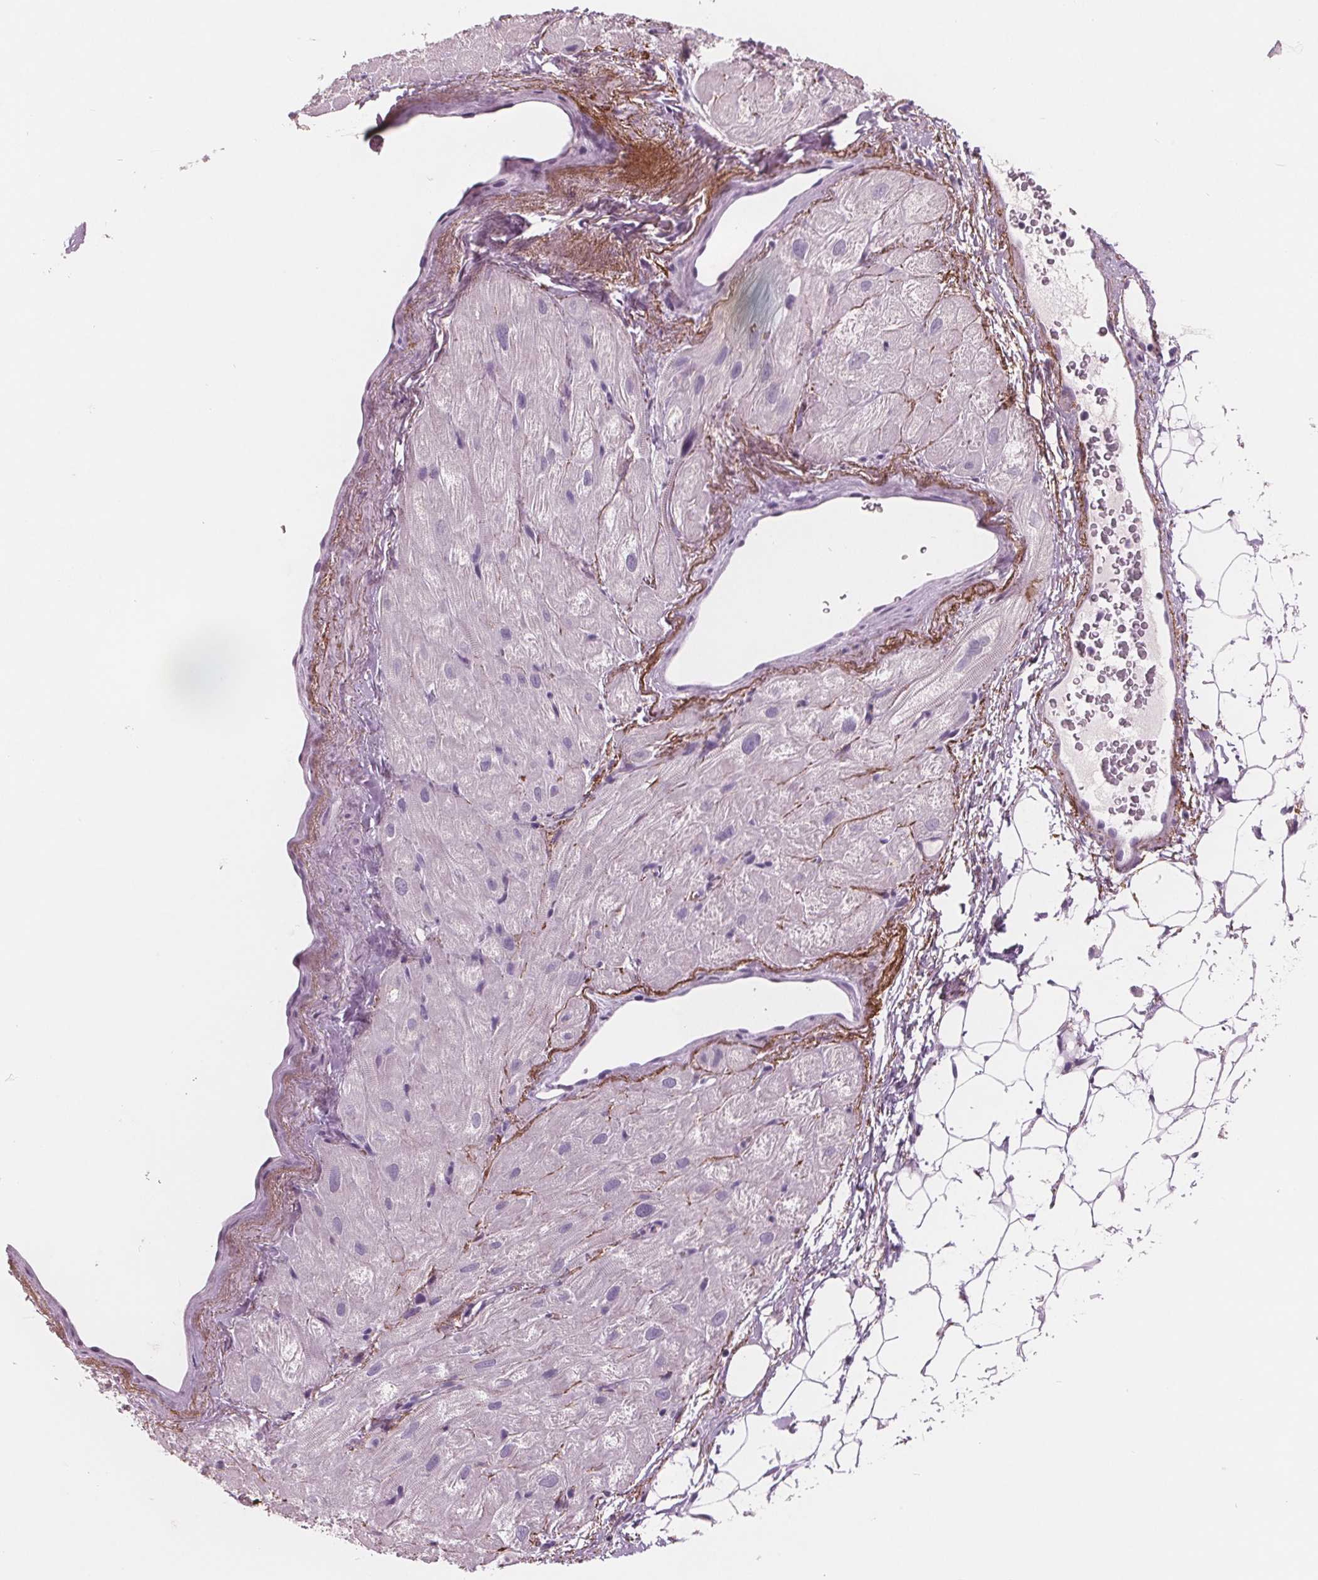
{"staining": {"intensity": "negative", "quantity": "none", "location": "none"}, "tissue": "heart muscle", "cell_type": "Cardiomyocytes", "image_type": "normal", "snomed": [{"axis": "morphology", "description": "Normal tissue, NOS"}, {"axis": "topography", "description": "Heart"}], "caption": "The image reveals no staining of cardiomyocytes in benign heart muscle.", "gene": "AMBP", "patient": {"sex": "female", "age": 69}}